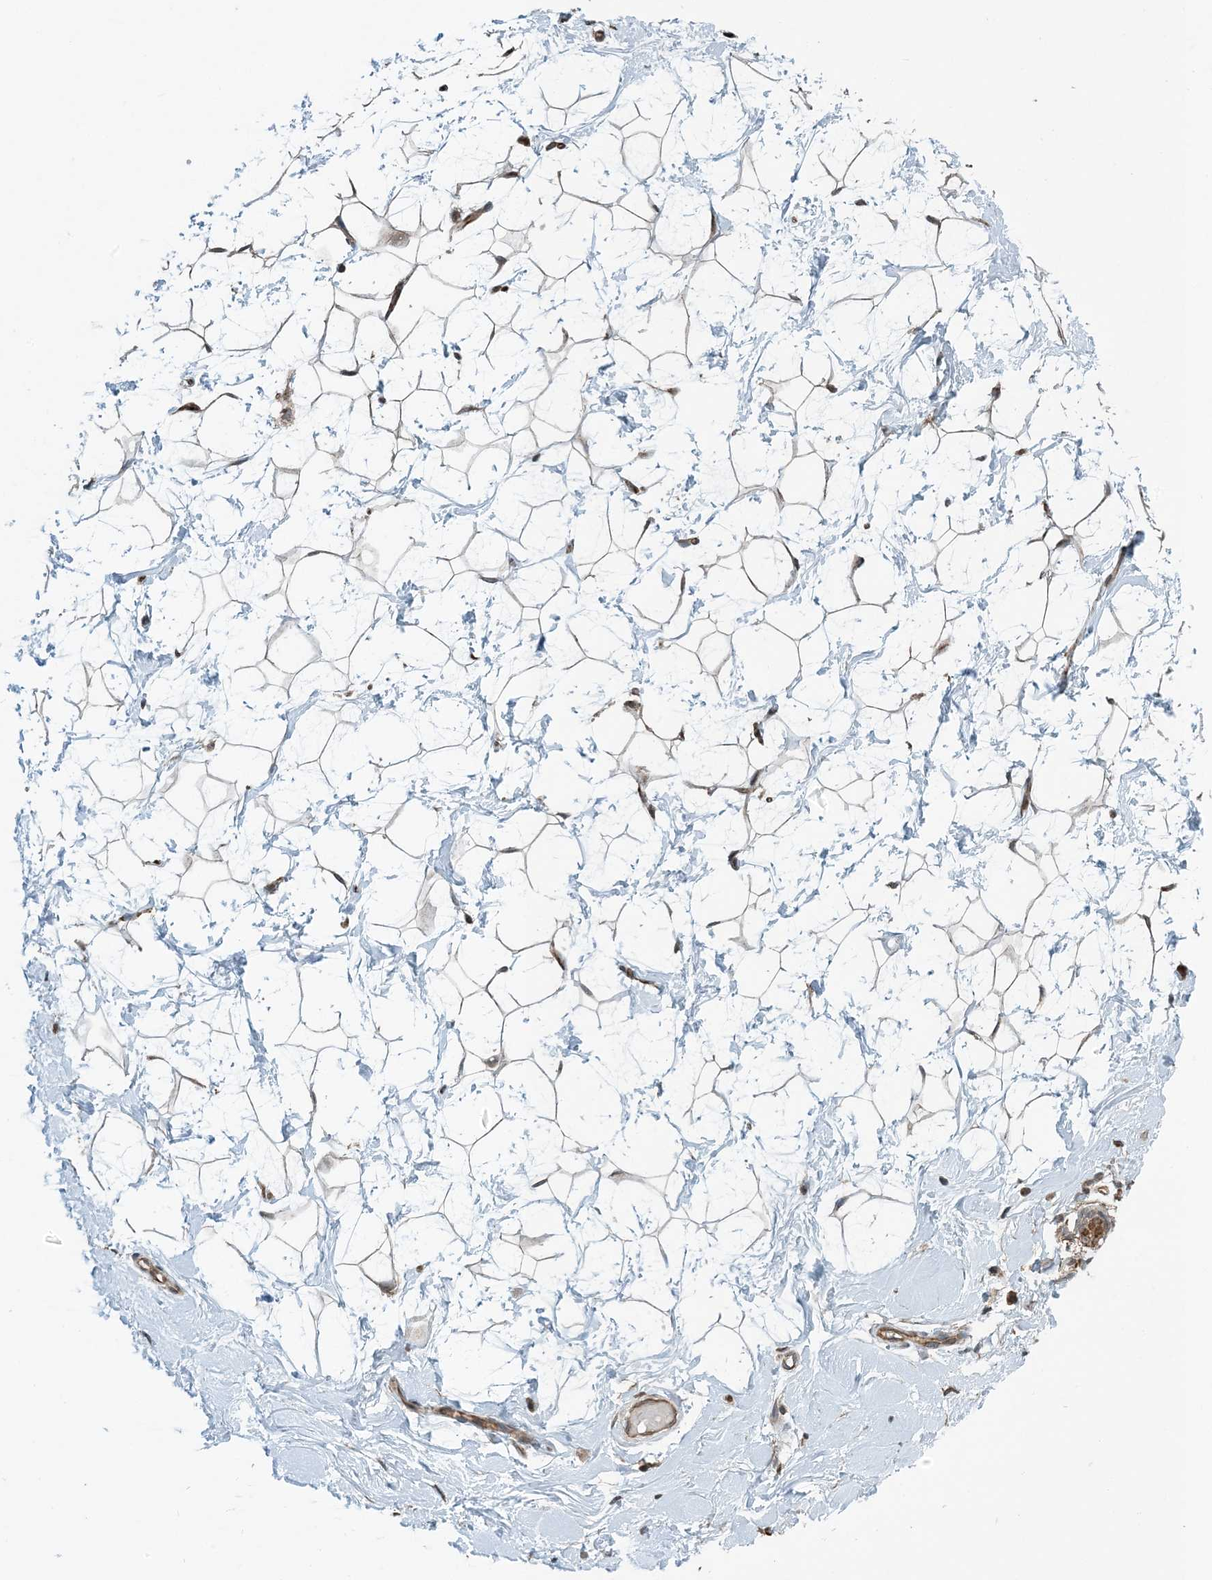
{"staining": {"intensity": "moderate", "quantity": "25%-75%", "location": "cytoplasmic/membranous"}, "tissue": "breast", "cell_type": "Adipocytes", "image_type": "normal", "snomed": [{"axis": "morphology", "description": "Normal tissue, NOS"}, {"axis": "morphology", "description": "Adenoma, NOS"}, {"axis": "topography", "description": "Breast"}], "caption": "An IHC image of normal tissue is shown. Protein staining in brown labels moderate cytoplasmic/membranous positivity in breast within adipocytes.", "gene": "ZBTB3", "patient": {"sex": "female", "age": 23}}